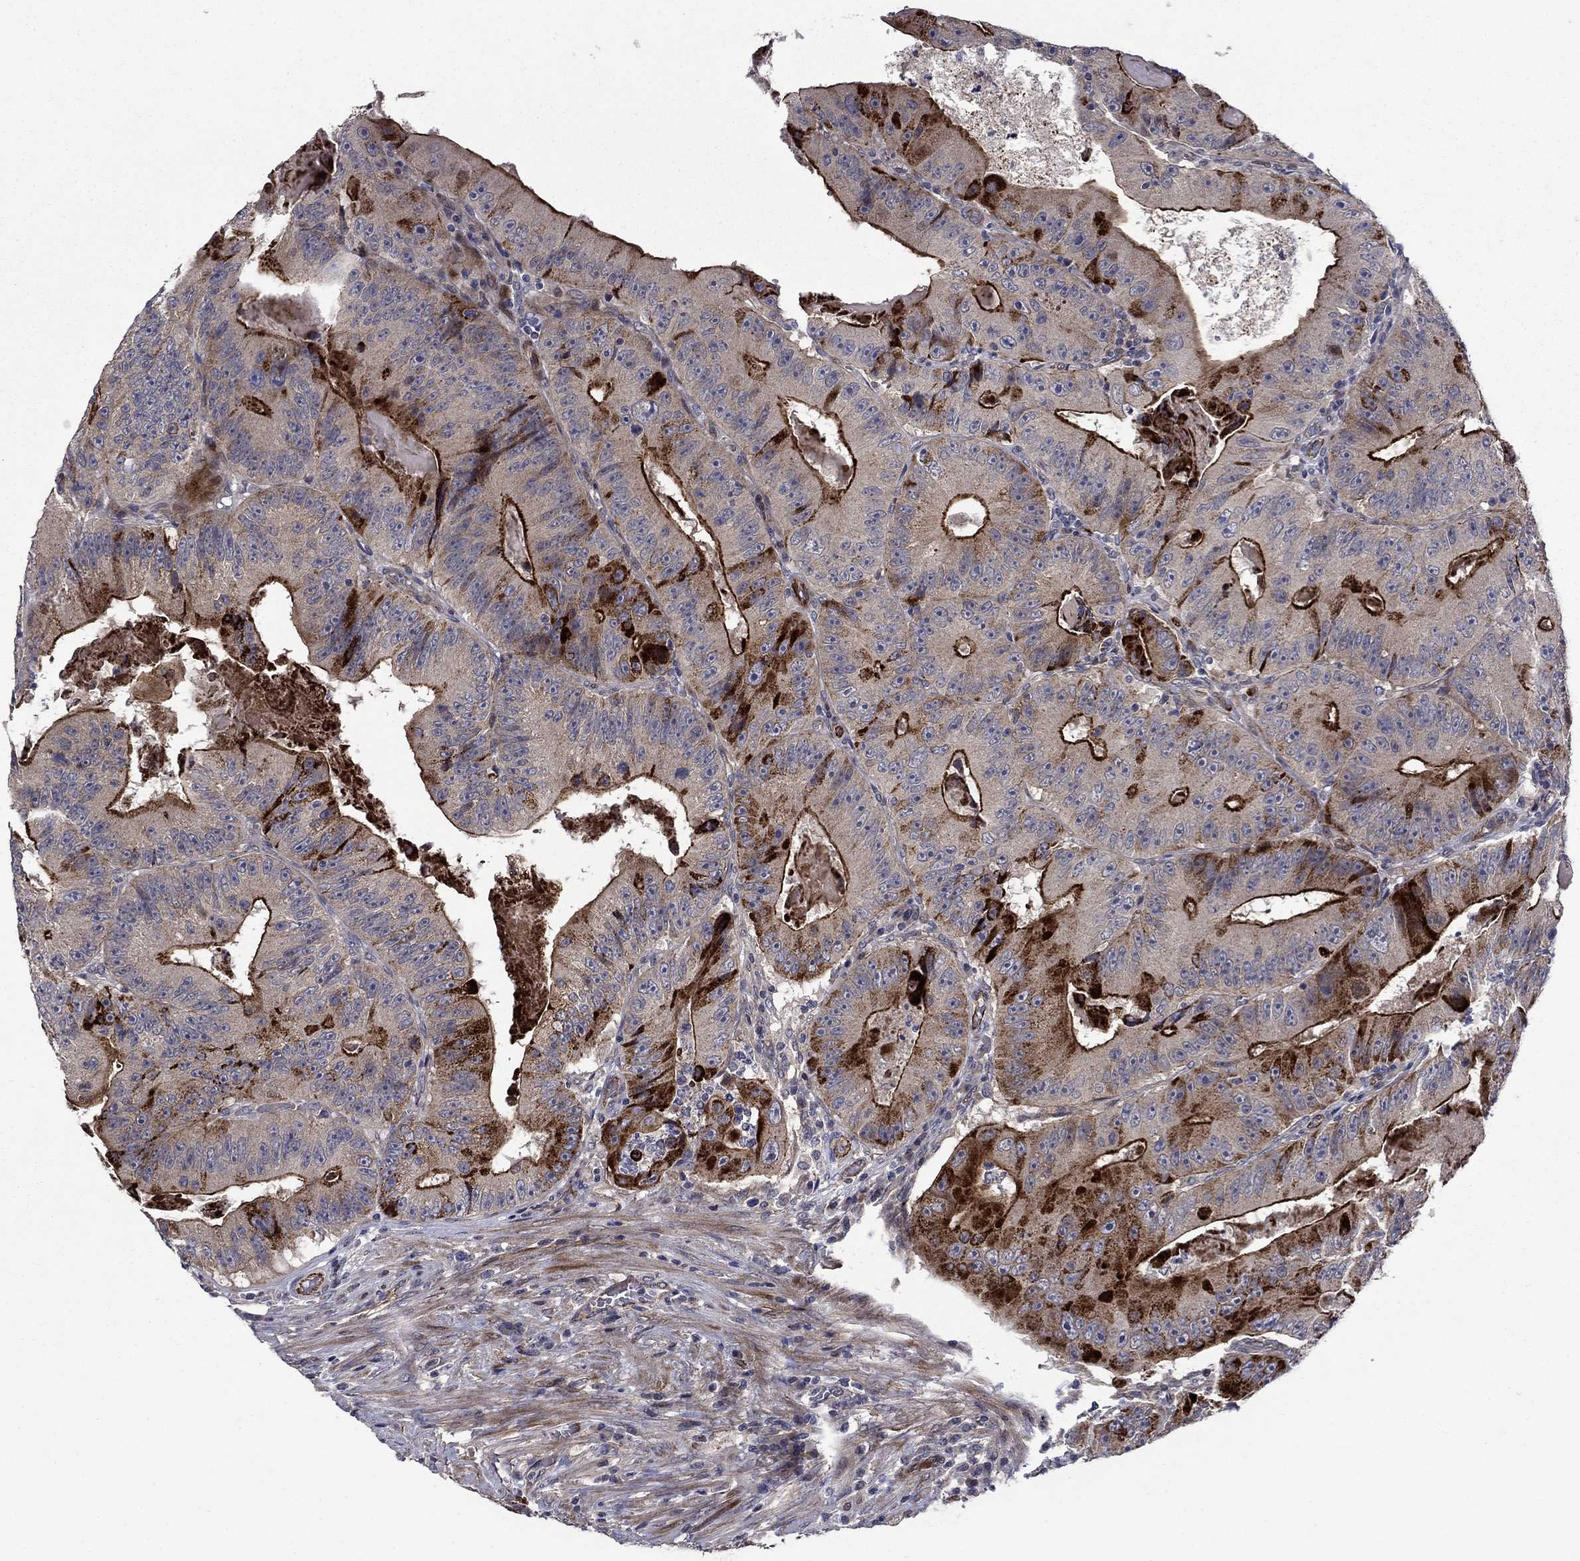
{"staining": {"intensity": "strong", "quantity": "25%-75%", "location": "cytoplasmic/membranous"}, "tissue": "colorectal cancer", "cell_type": "Tumor cells", "image_type": "cancer", "snomed": [{"axis": "morphology", "description": "Adenocarcinoma, NOS"}, {"axis": "topography", "description": "Colon"}], "caption": "Human adenocarcinoma (colorectal) stained for a protein (brown) exhibits strong cytoplasmic/membranous positive expression in about 25%-75% of tumor cells.", "gene": "SLC7A1", "patient": {"sex": "female", "age": 86}}